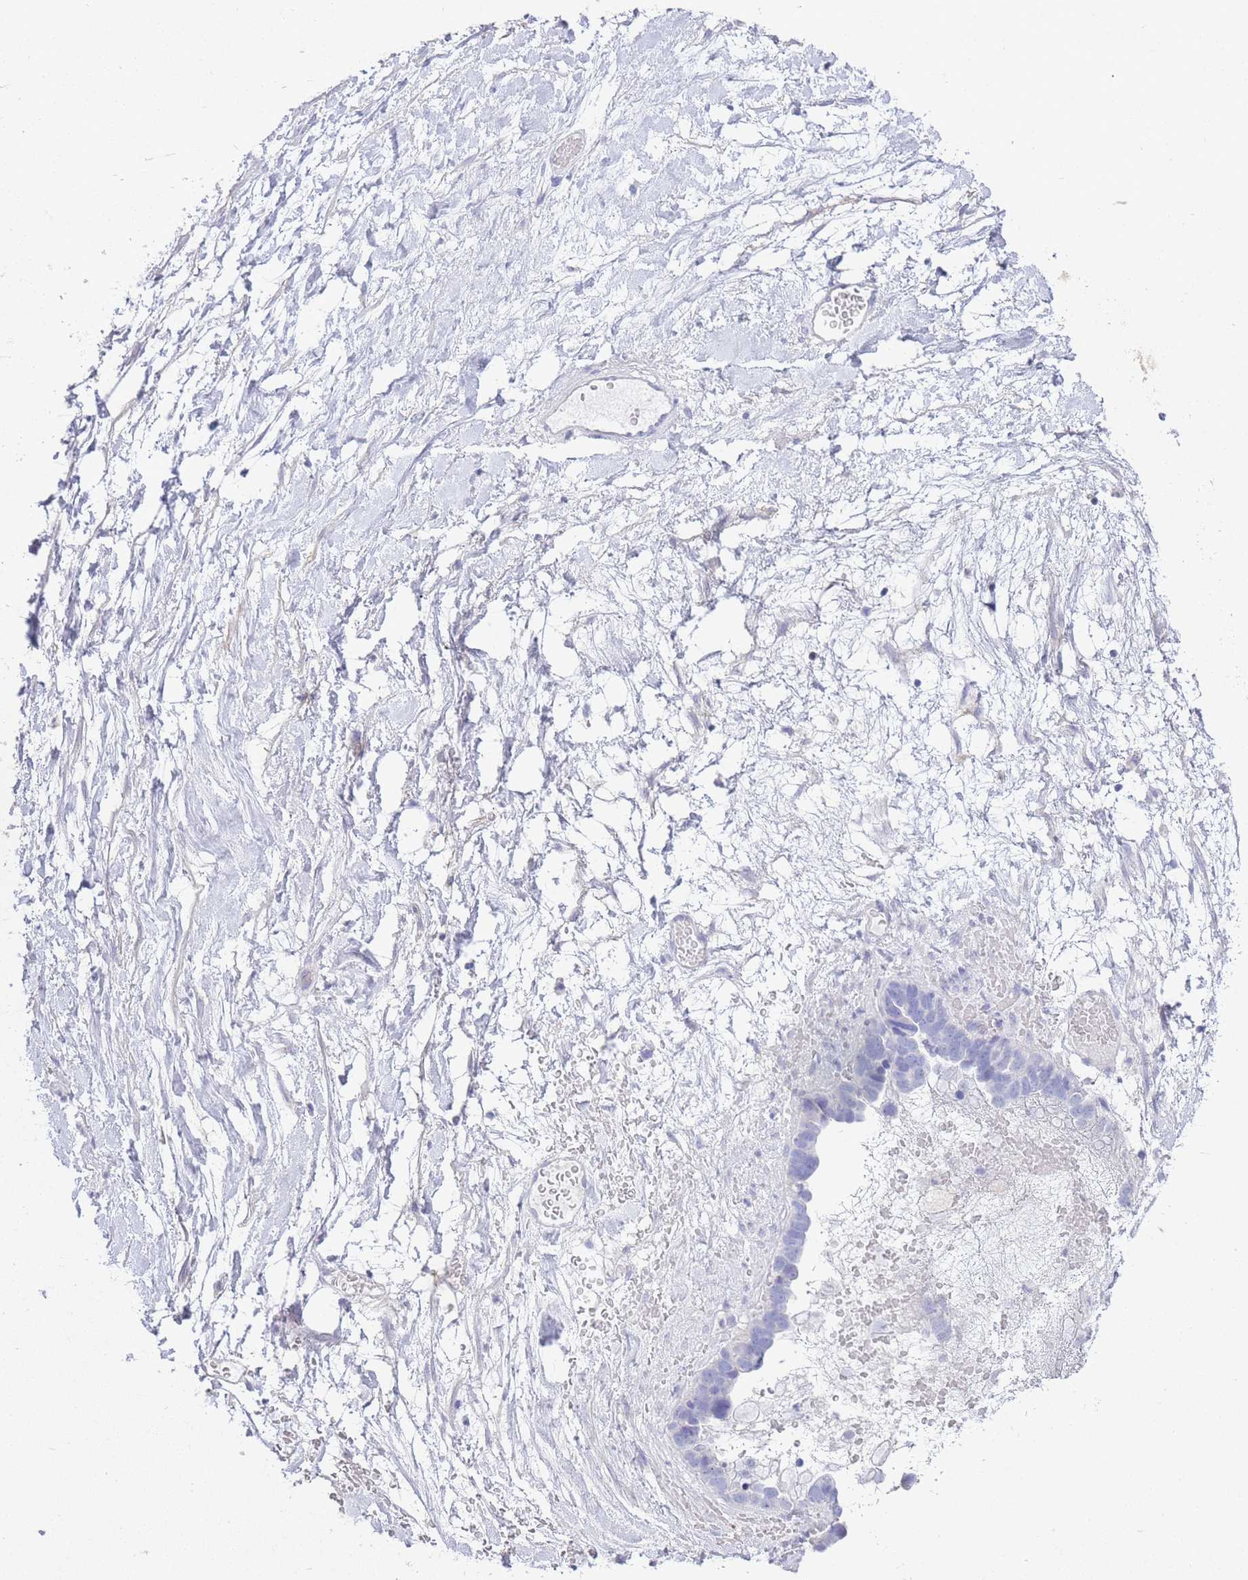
{"staining": {"intensity": "negative", "quantity": "none", "location": "none"}, "tissue": "ovarian cancer", "cell_type": "Tumor cells", "image_type": "cancer", "snomed": [{"axis": "morphology", "description": "Cystadenocarcinoma, serous, NOS"}, {"axis": "topography", "description": "Ovary"}], "caption": "IHC micrograph of human serous cystadenocarcinoma (ovarian) stained for a protein (brown), which shows no expression in tumor cells.", "gene": "DPP4", "patient": {"sex": "female", "age": 54}}